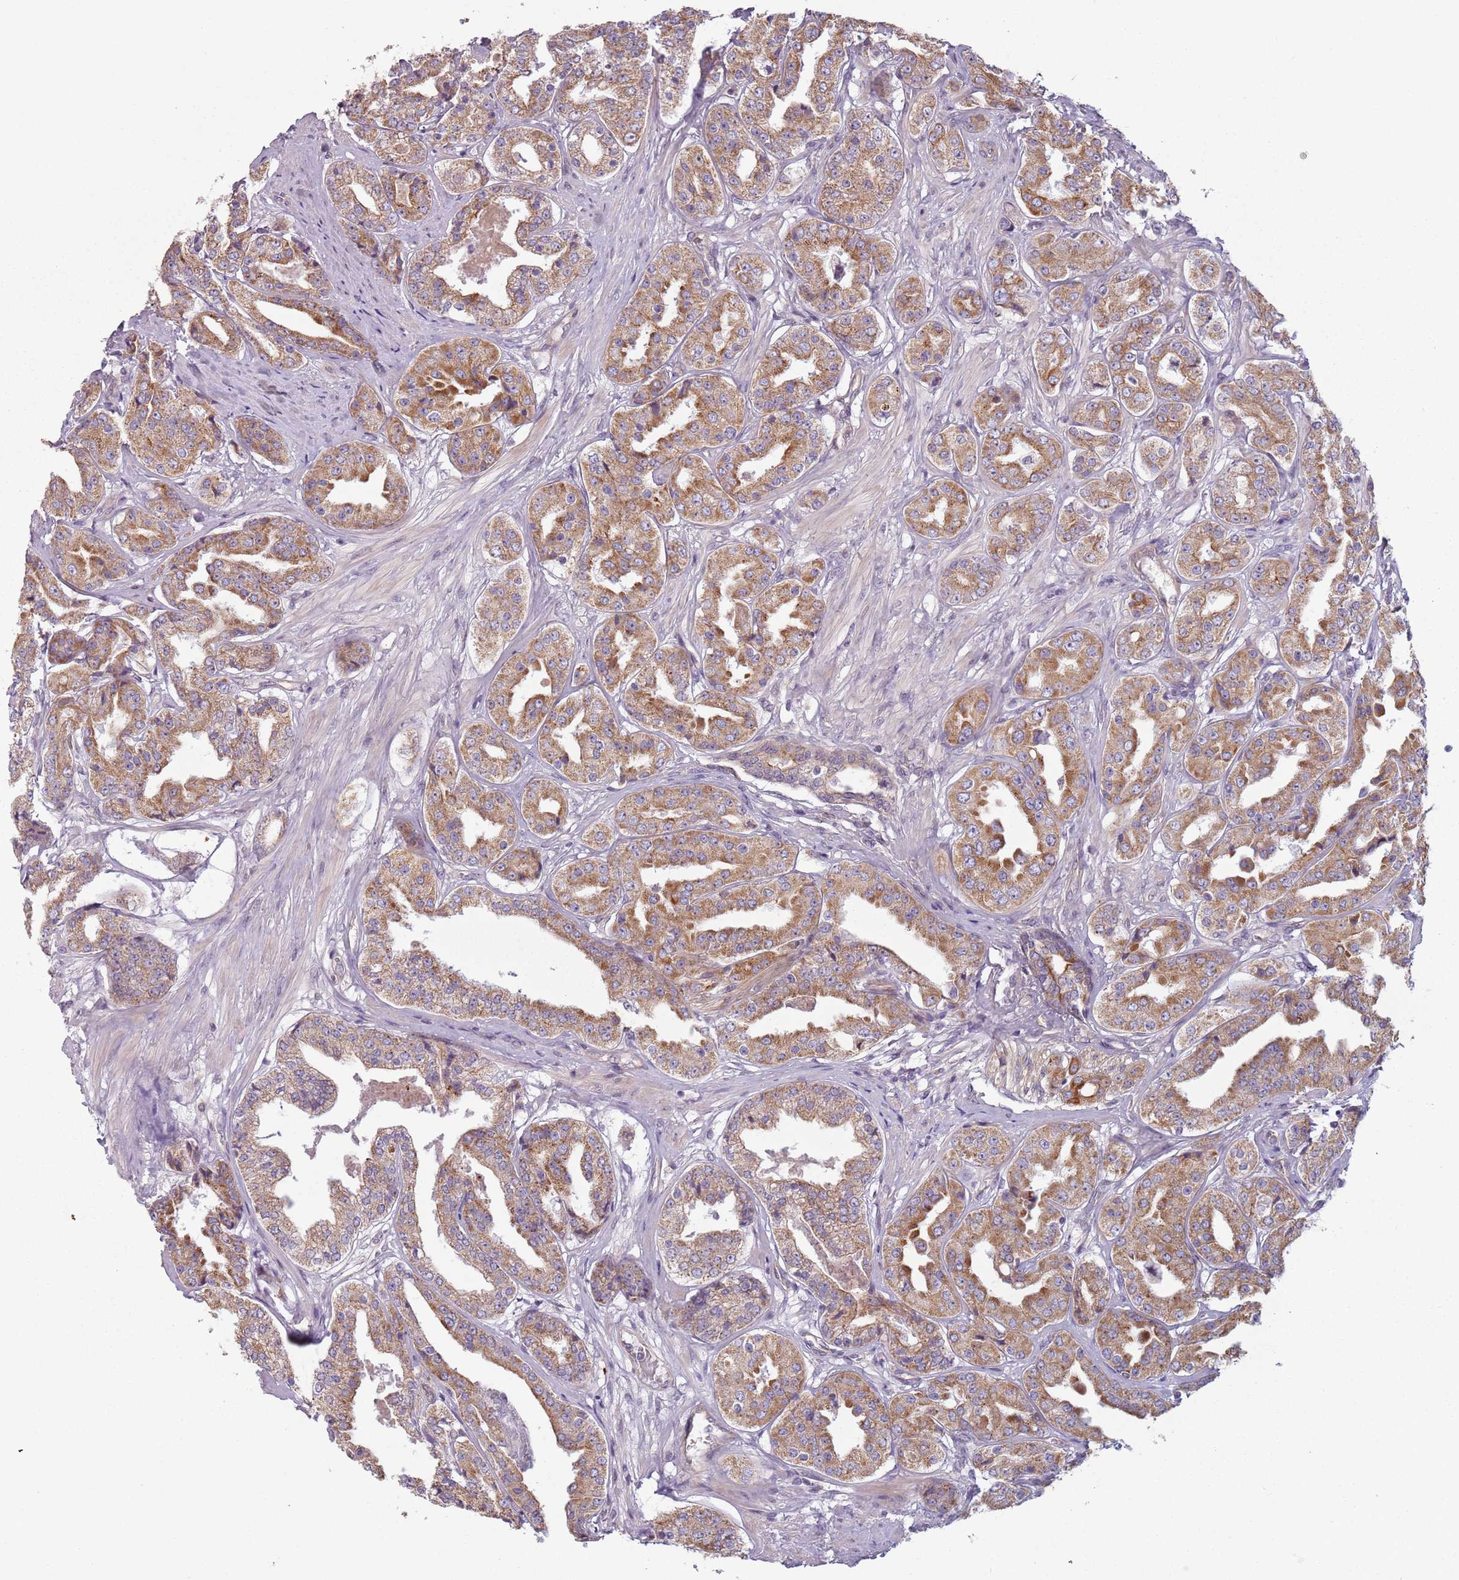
{"staining": {"intensity": "moderate", "quantity": ">75%", "location": "cytoplasmic/membranous"}, "tissue": "prostate cancer", "cell_type": "Tumor cells", "image_type": "cancer", "snomed": [{"axis": "morphology", "description": "Adenocarcinoma, High grade"}, {"axis": "topography", "description": "Prostate"}], "caption": "An immunohistochemistry histopathology image of tumor tissue is shown. Protein staining in brown highlights moderate cytoplasmic/membranous positivity in prostate cancer within tumor cells. (Stains: DAB (3,3'-diaminobenzidine) in brown, nuclei in blue, Microscopy: brightfield microscopy at high magnification).", "gene": "TLCD2", "patient": {"sex": "male", "age": 63}}